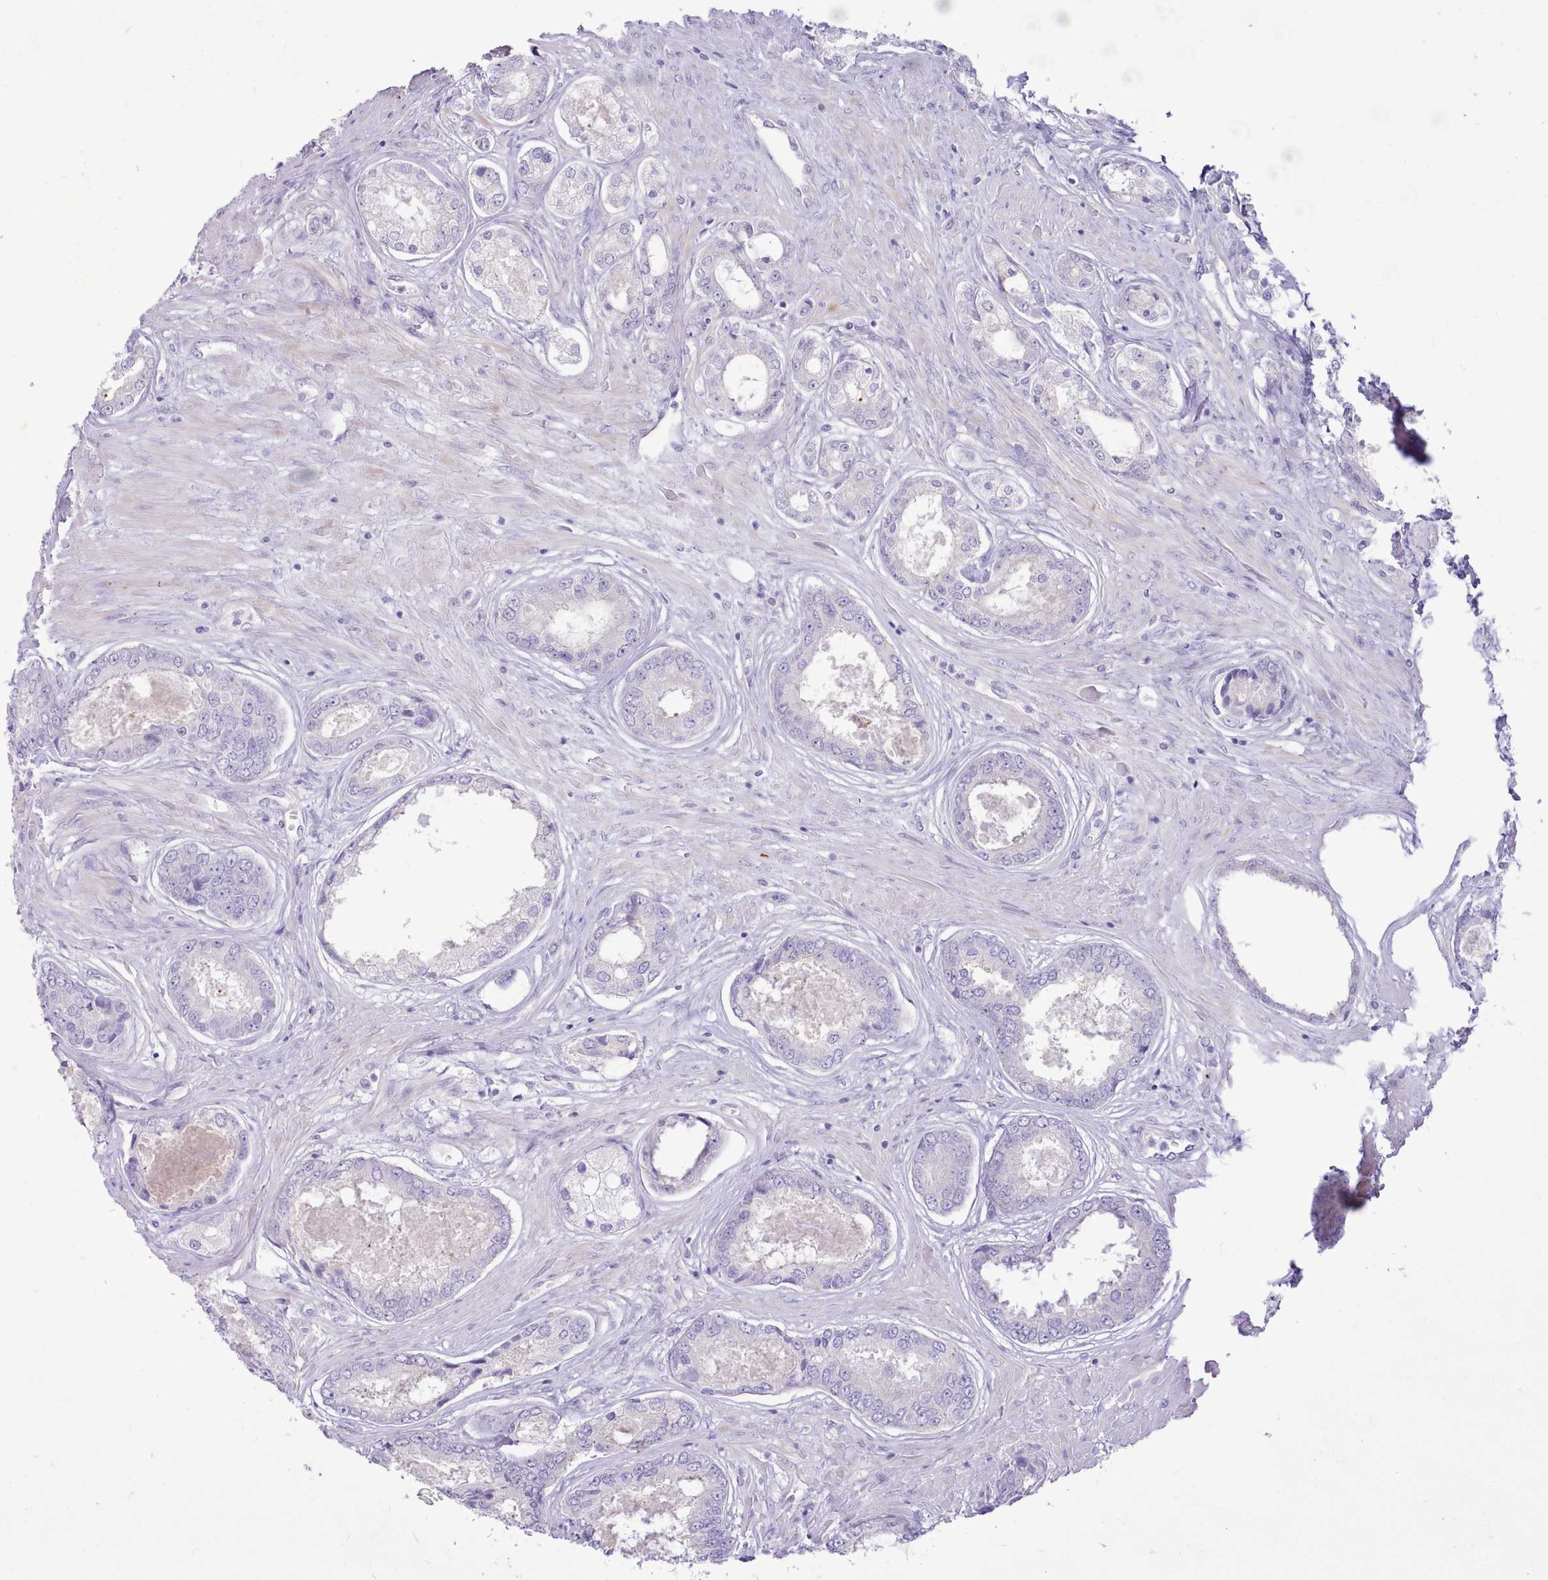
{"staining": {"intensity": "negative", "quantity": "none", "location": "none"}, "tissue": "prostate cancer", "cell_type": "Tumor cells", "image_type": "cancer", "snomed": [{"axis": "morphology", "description": "Adenocarcinoma, Low grade"}, {"axis": "topography", "description": "Prostate"}], "caption": "Prostate cancer stained for a protein using immunohistochemistry exhibits no positivity tumor cells.", "gene": "MDFI", "patient": {"sex": "male", "age": 68}}